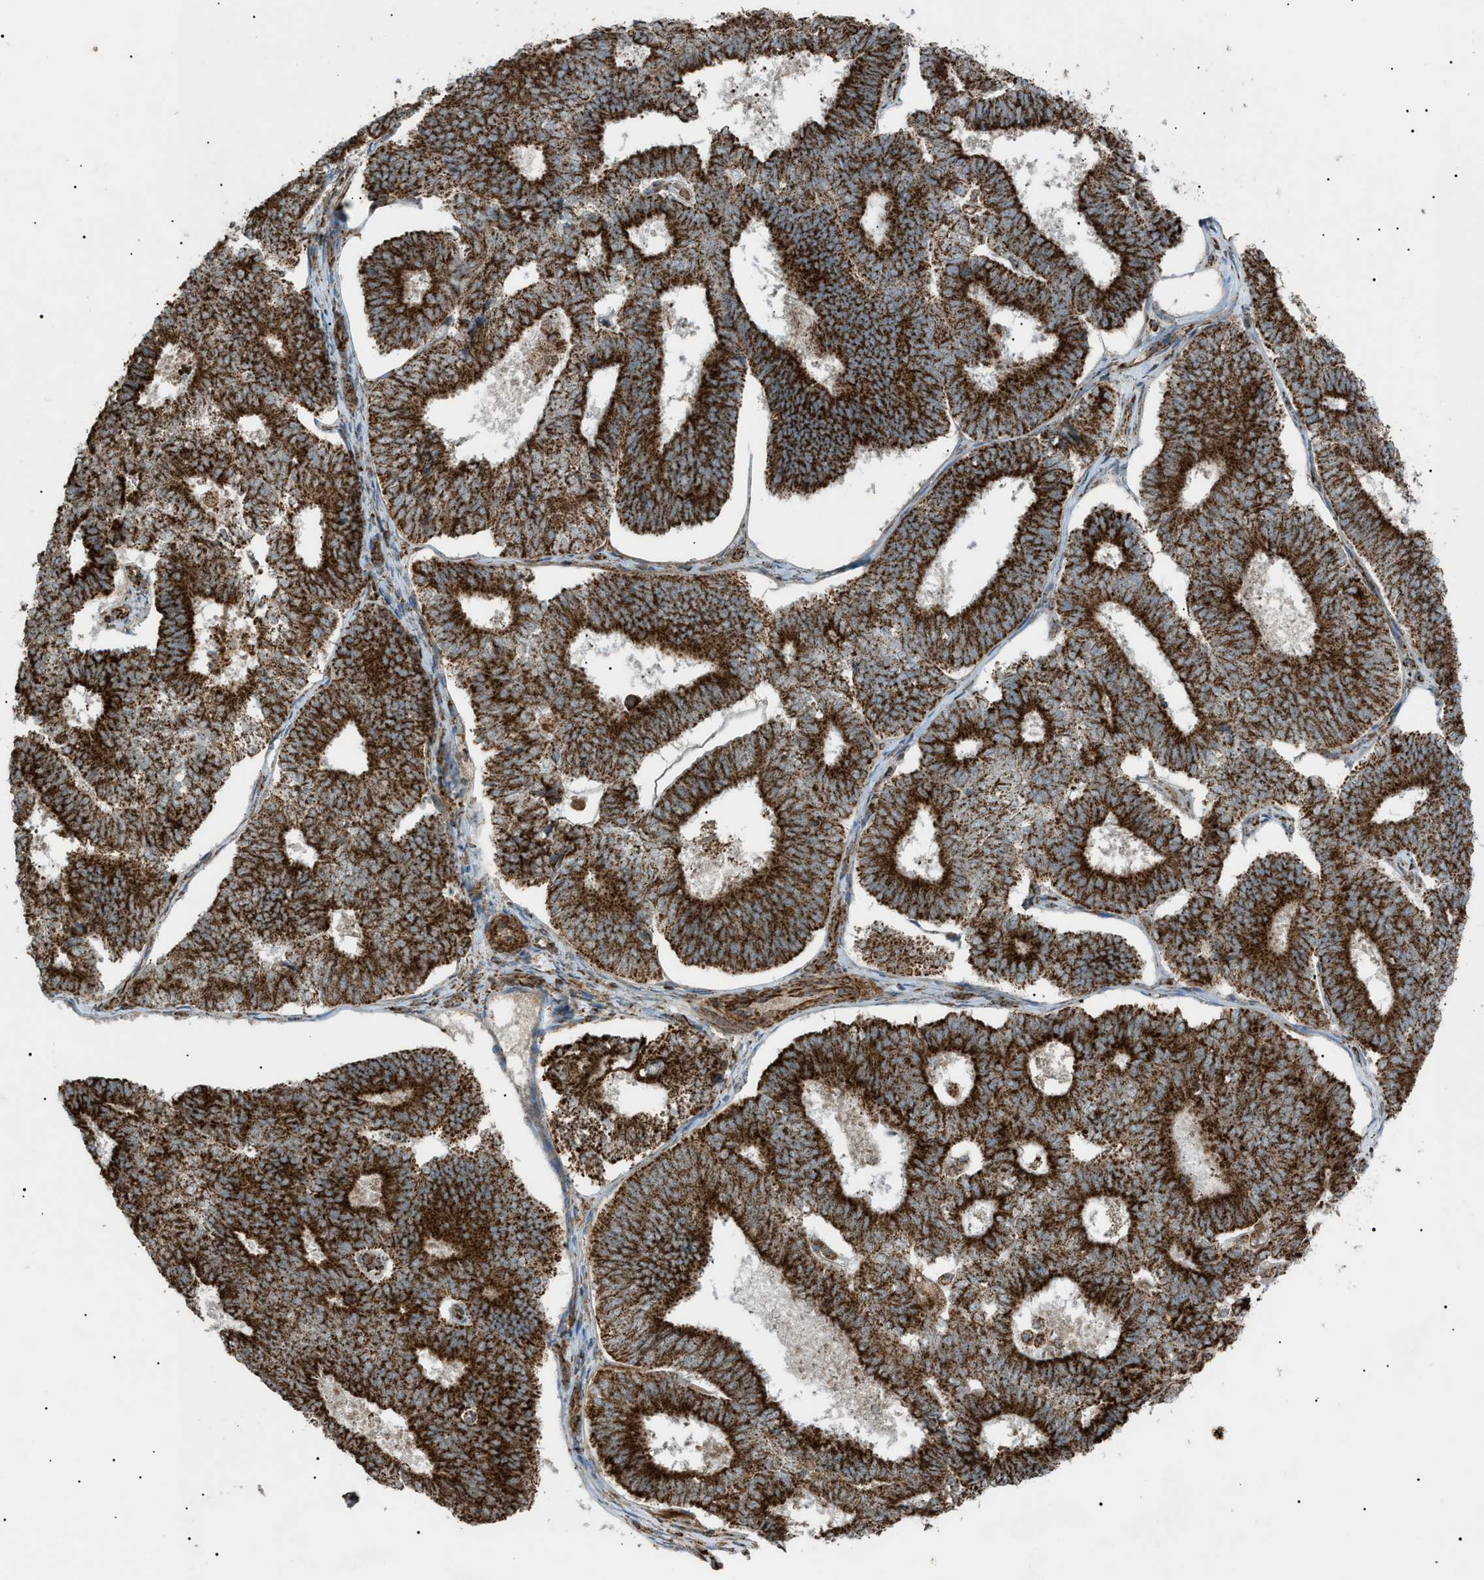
{"staining": {"intensity": "strong", "quantity": ">75%", "location": "cytoplasmic/membranous"}, "tissue": "endometrial cancer", "cell_type": "Tumor cells", "image_type": "cancer", "snomed": [{"axis": "morphology", "description": "Adenocarcinoma, NOS"}, {"axis": "topography", "description": "Endometrium"}], "caption": "Immunohistochemistry (IHC) photomicrograph of neoplastic tissue: endometrial cancer (adenocarcinoma) stained using immunohistochemistry shows high levels of strong protein expression localized specifically in the cytoplasmic/membranous of tumor cells, appearing as a cytoplasmic/membranous brown color.", "gene": "C1GALT1C1", "patient": {"sex": "female", "age": 70}}